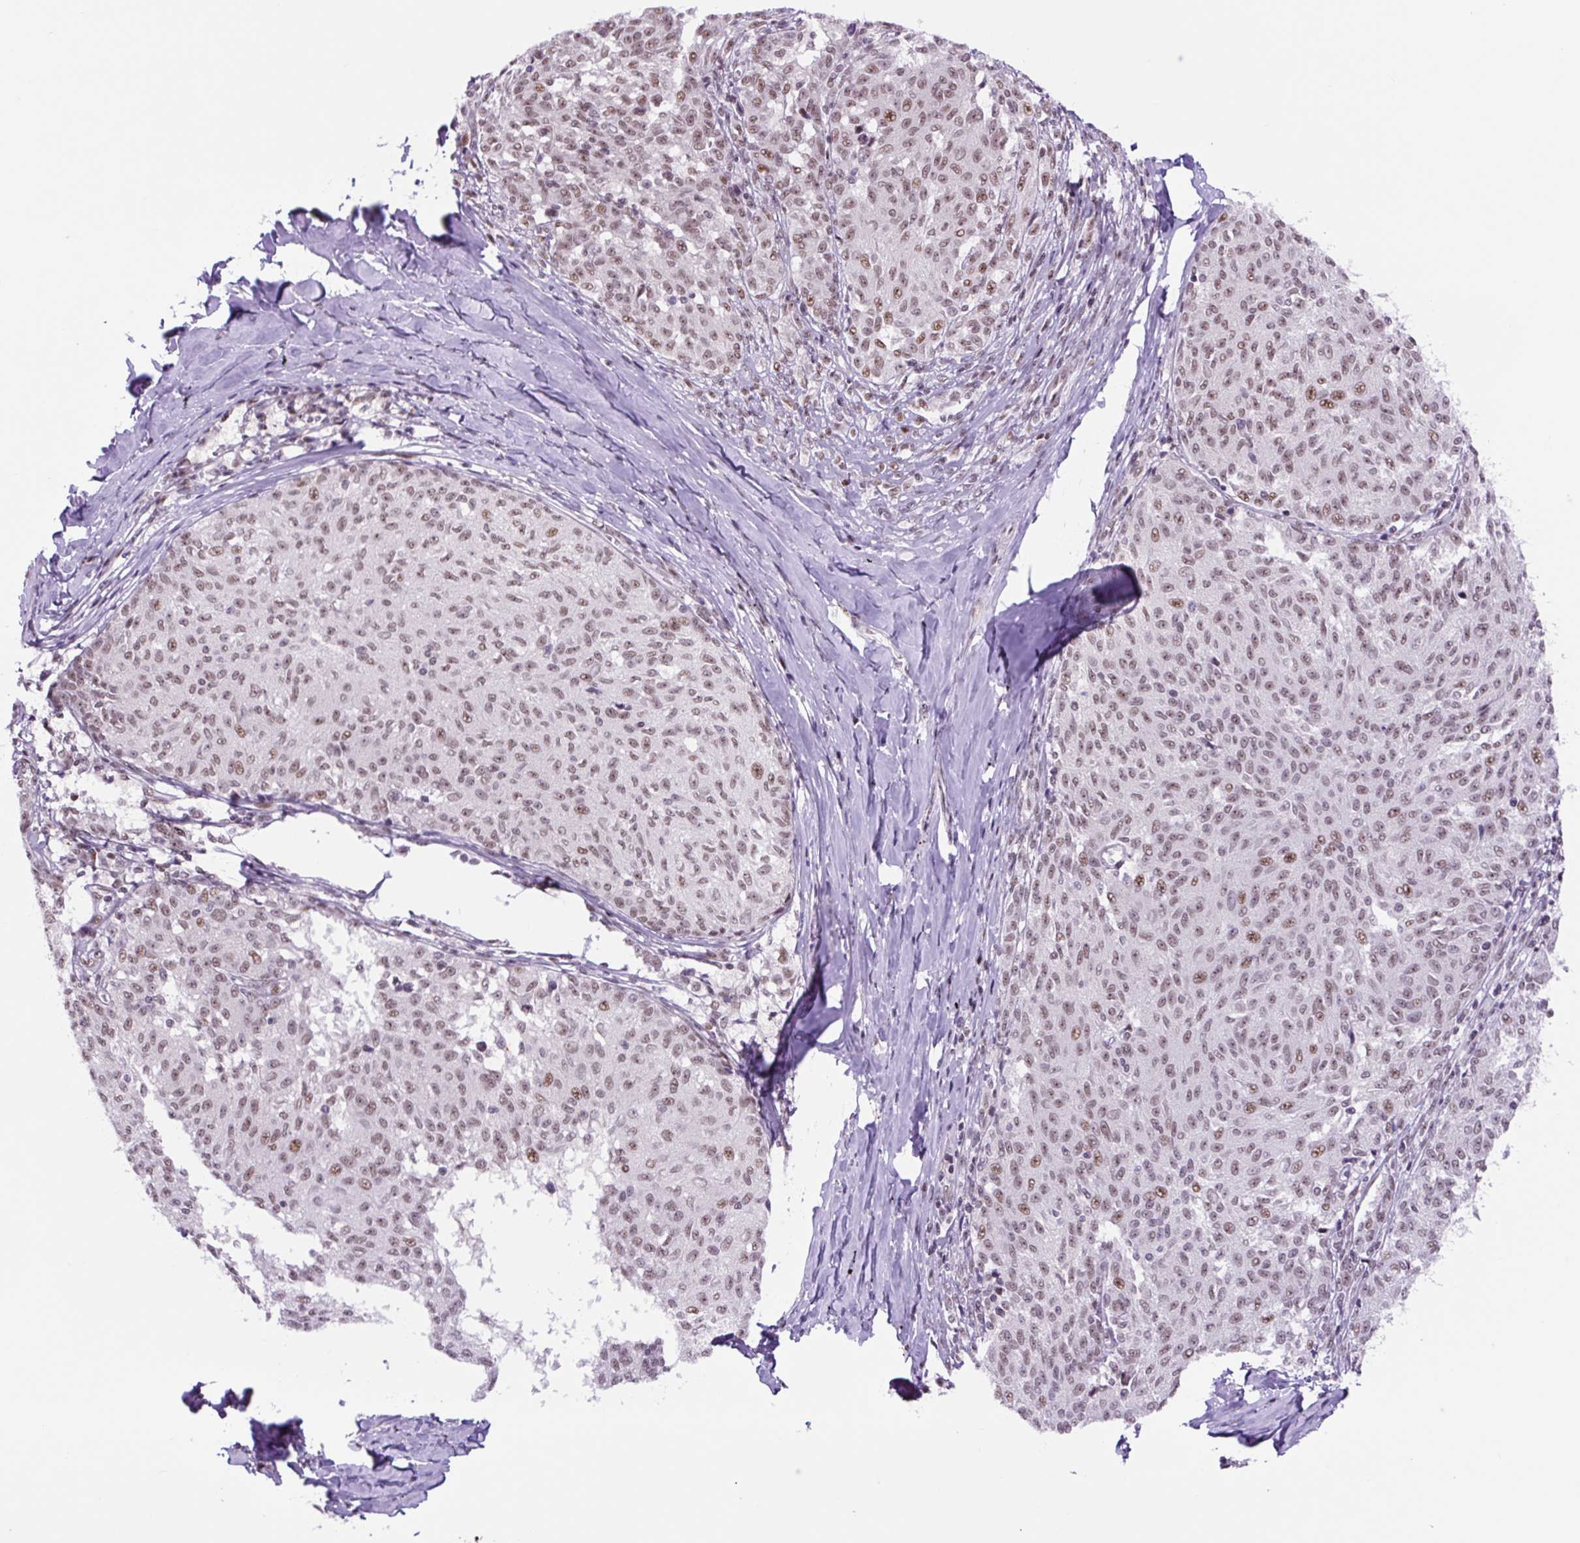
{"staining": {"intensity": "moderate", "quantity": "25%-75%", "location": "nuclear"}, "tissue": "melanoma", "cell_type": "Tumor cells", "image_type": "cancer", "snomed": [{"axis": "morphology", "description": "Malignant melanoma, NOS"}, {"axis": "topography", "description": "Skin"}], "caption": "A micrograph showing moderate nuclear staining in about 25%-75% of tumor cells in melanoma, as visualized by brown immunohistochemical staining.", "gene": "TAF1A", "patient": {"sex": "female", "age": 72}}